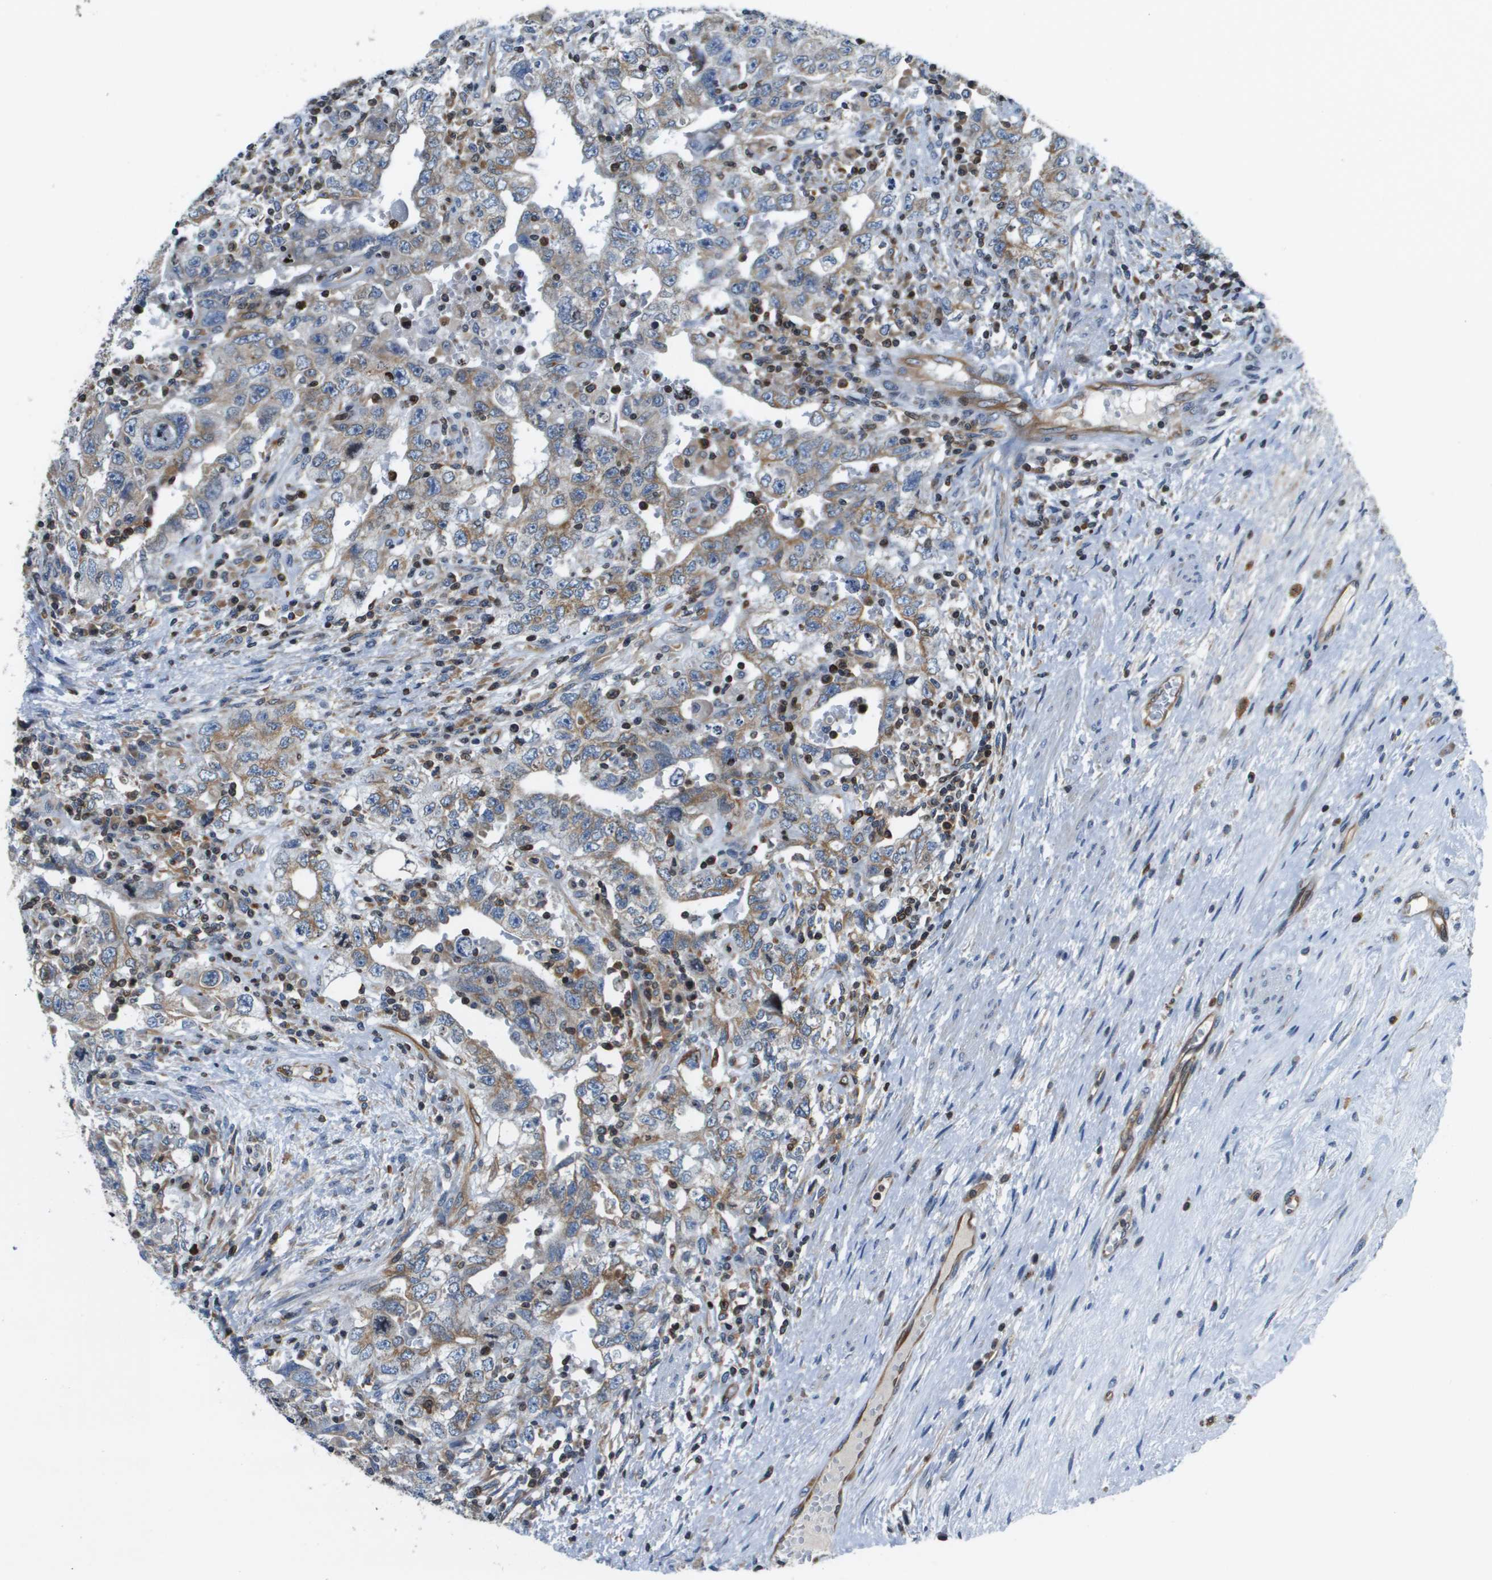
{"staining": {"intensity": "moderate", "quantity": "25%-75%", "location": "cytoplasmic/membranous"}, "tissue": "testis cancer", "cell_type": "Tumor cells", "image_type": "cancer", "snomed": [{"axis": "morphology", "description": "Carcinoma, Embryonal, NOS"}, {"axis": "topography", "description": "Testis"}], "caption": "Immunohistochemistry histopathology image of neoplastic tissue: human testis embryonal carcinoma stained using immunohistochemistry (IHC) exhibits medium levels of moderate protein expression localized specifically in the cytoplasmic/membranous of tumor cells, appearing as a cytoplasmic/membranous brown color.", "gene": "ESYT1", "patient": {"sex": "male", "age": 26}}